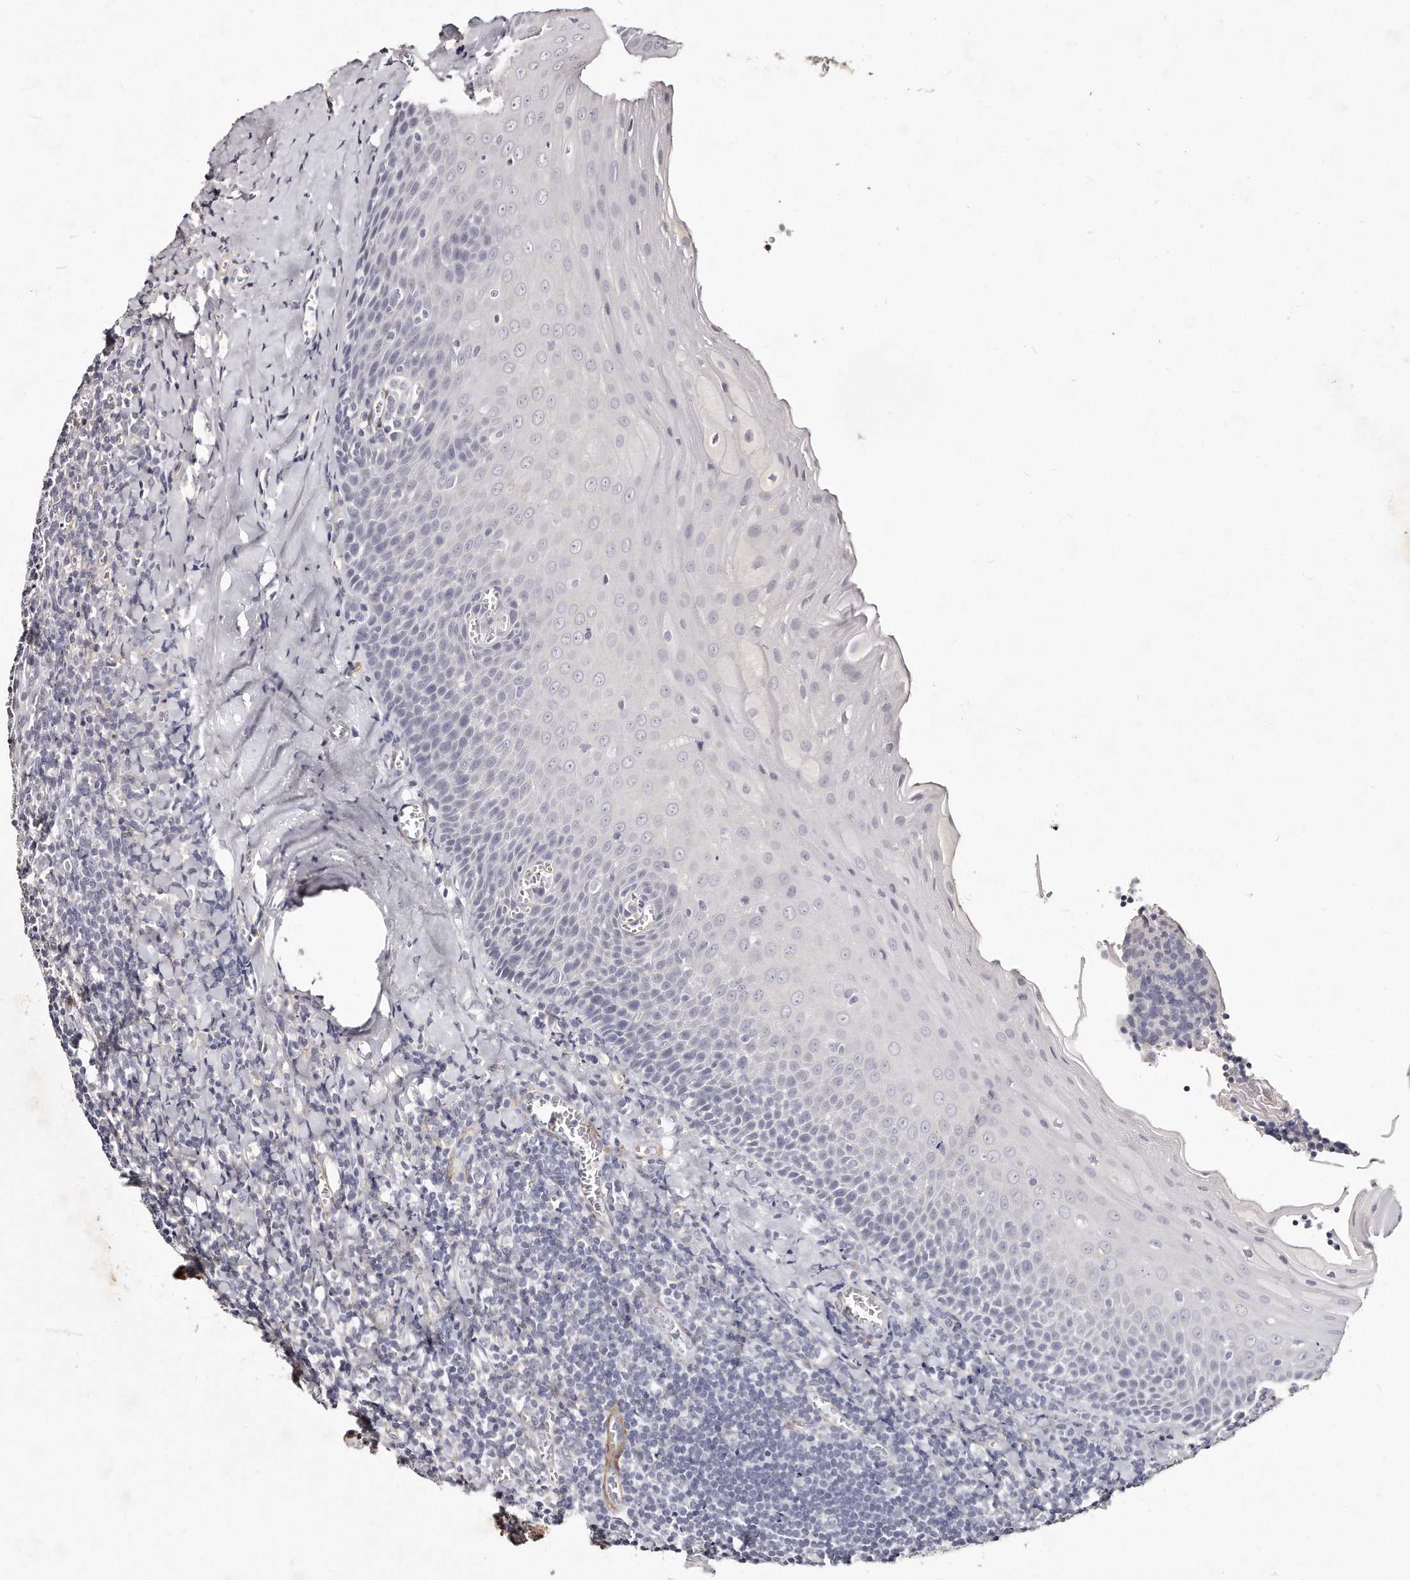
{"staining": {"intensity": "negative", "quantity": "none", "location": "none"}, "tissue": "tonsil", "cell_type": "Germinal center cells", "image_type": "normal", "snomed": [{"axis": "morphology", "description": "Normal tissue, NOS"}, {"axis": "topography", "description": "Tonsil"}], "caption": "Image shows no protein staining in germinal center cells of normal tonsil.", "gene": "LMOD1", "patient": {"sex": "male", "age": 27}}